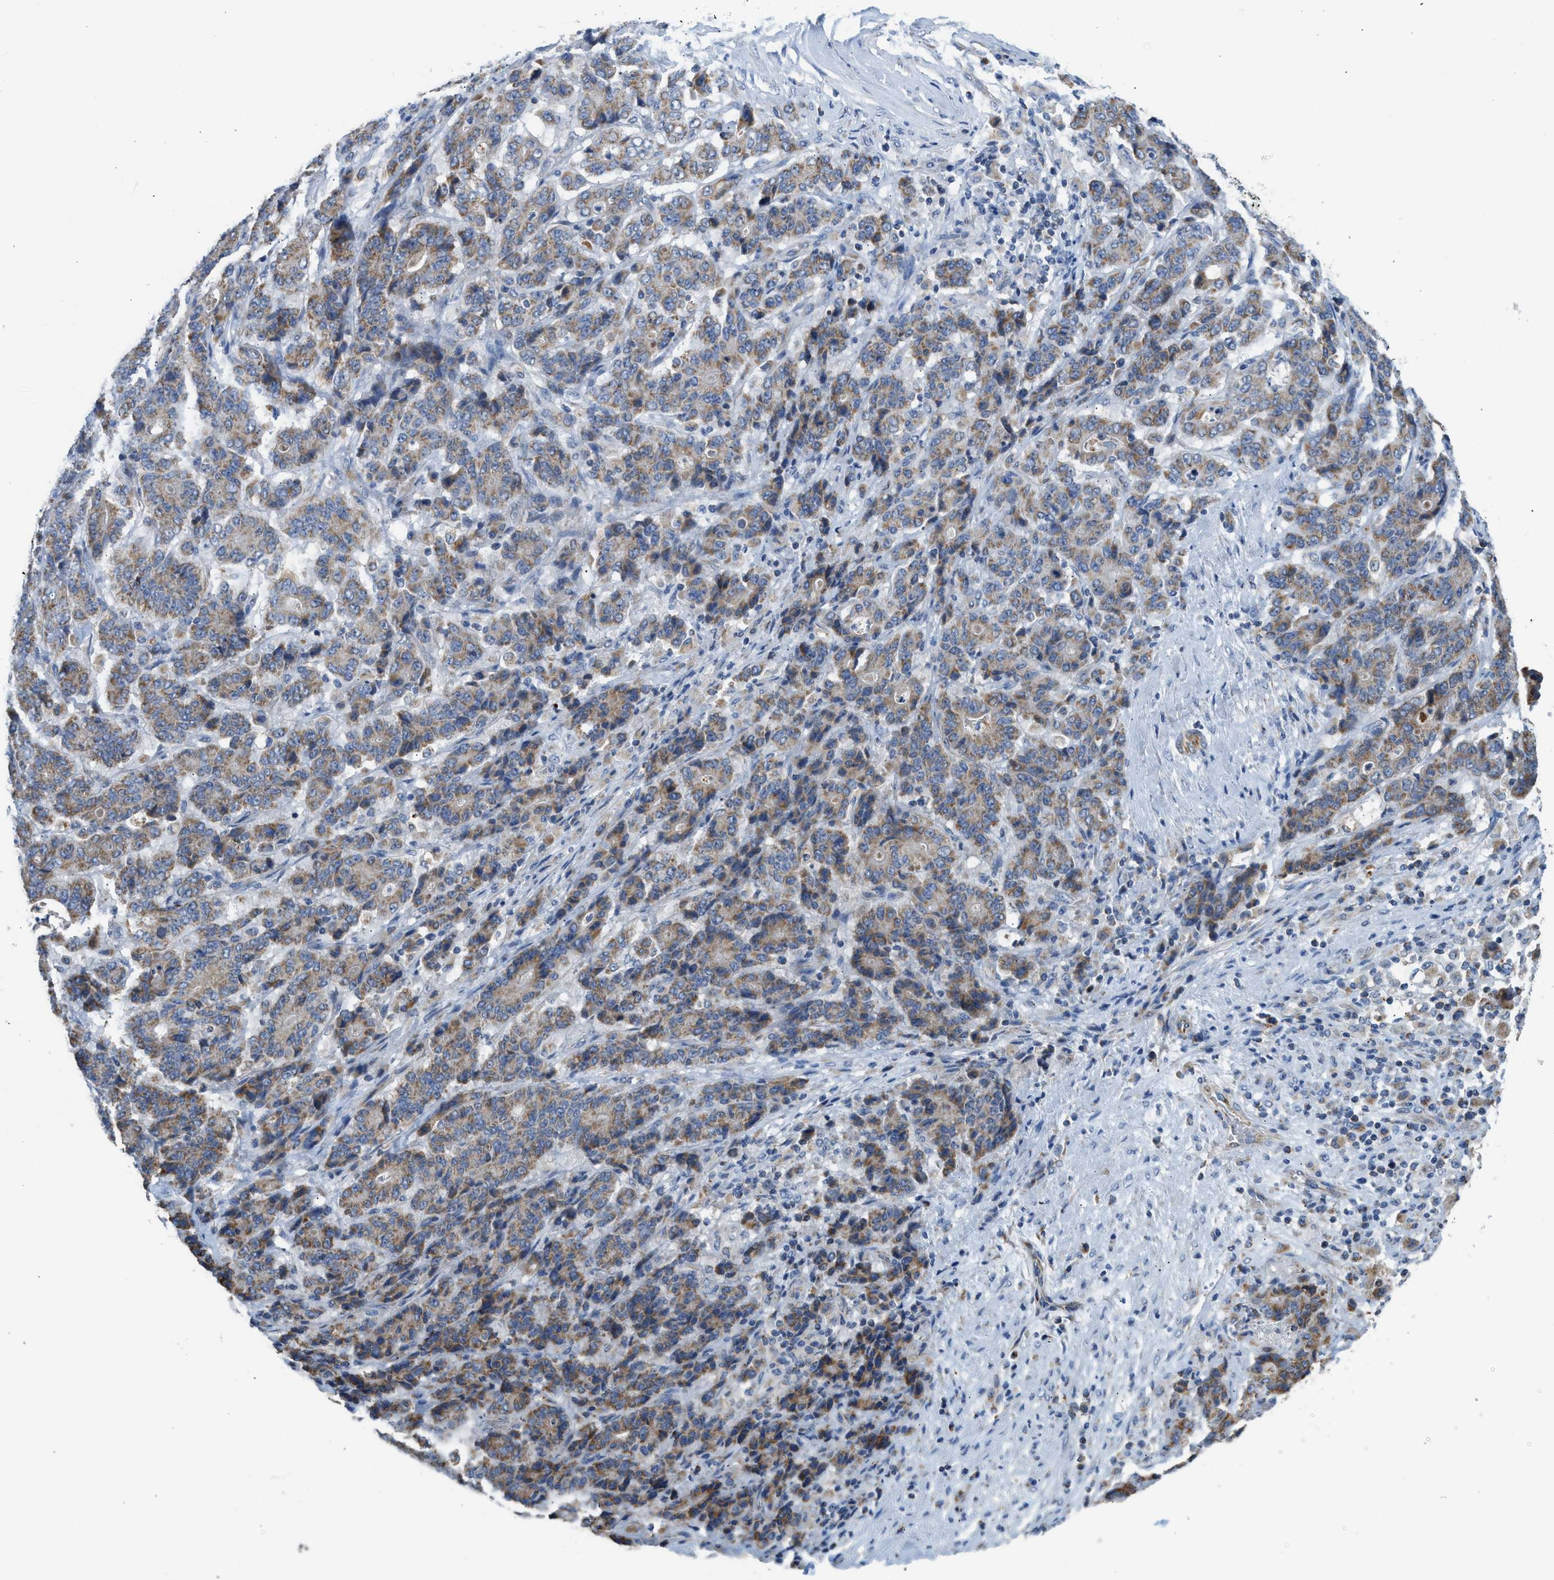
{"staining": {"intensity": "moderate", "quantity": ">75%", "location": "cytoplasmic/membranous"}, "tissue": "stomach cancer", "cell_type": "Tumor cells", "image_type": "cancer", "snomed": [{"axis": "morphology", "description": "Adenocarcinoma, NOS"}, {"axis": "topography", "description": "Stomach"}], "caption": "Moderate cytoplasmic/membranous positivity for a protein is appreciated in approximately >75% of tumor cells of stomach cancer (adenocarcinoma) using IHC.", "gene": "GOT2", "patient": {"sex": "female", "age": 73}}